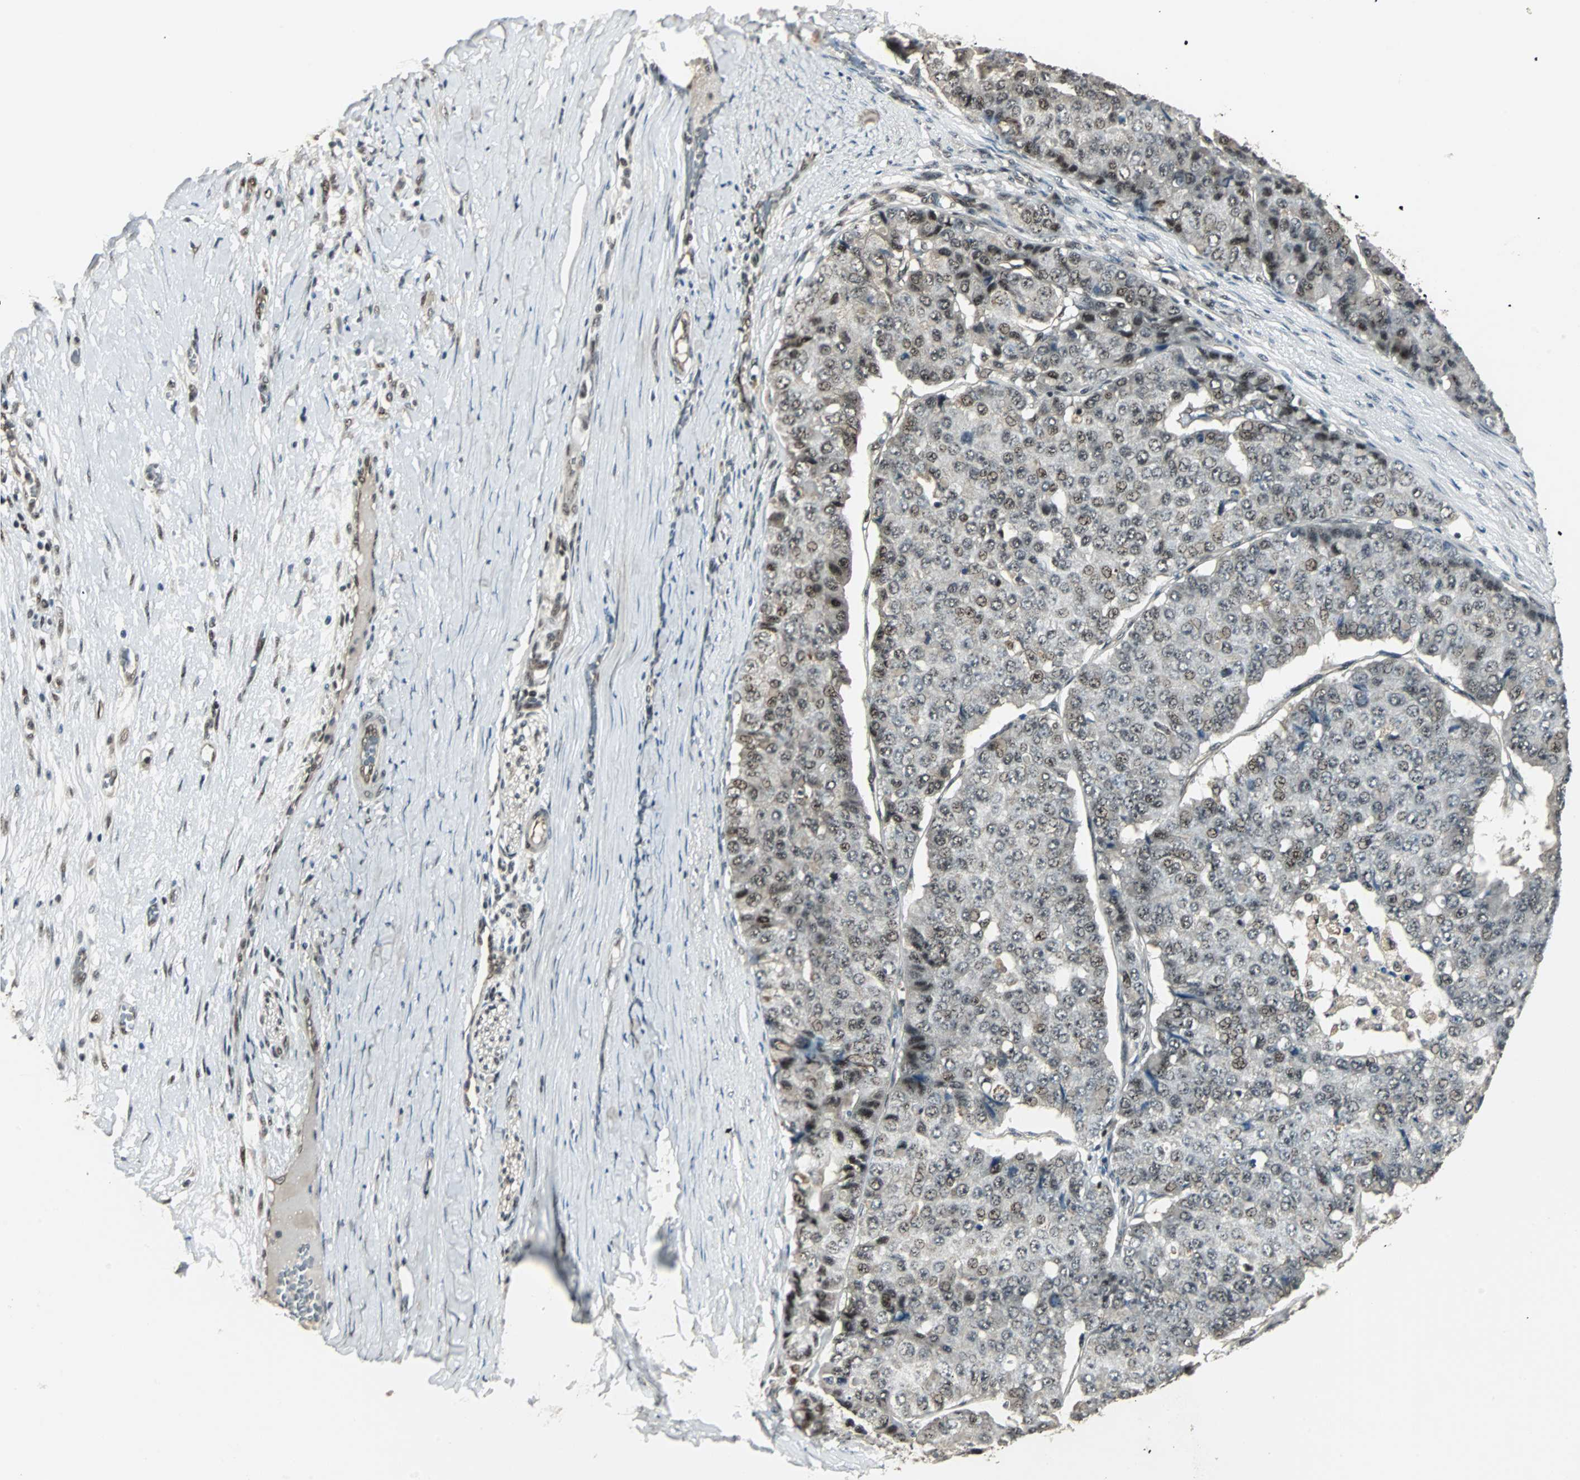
{"staining": {"intensity": "moderate", "quantity": ">75%", "location": "nuclear"}, "tissue": "pancreatic cancer", "cell_type": "Tumor cells", "image_type": "cancer", "snomed": [{"axis": "morphology", "description": "Adenocarcinoma, NOS"}, {"axis": "topography", "description": "Pancreas"}], "caption": "The histopathology image demonstrates a brown stain indicating the presence of a protein in the nuclear of tumor cells in pancreatic adenocarcinoma.", "gene": "MED4", "patient": {"sex": "male", "age": 50}}